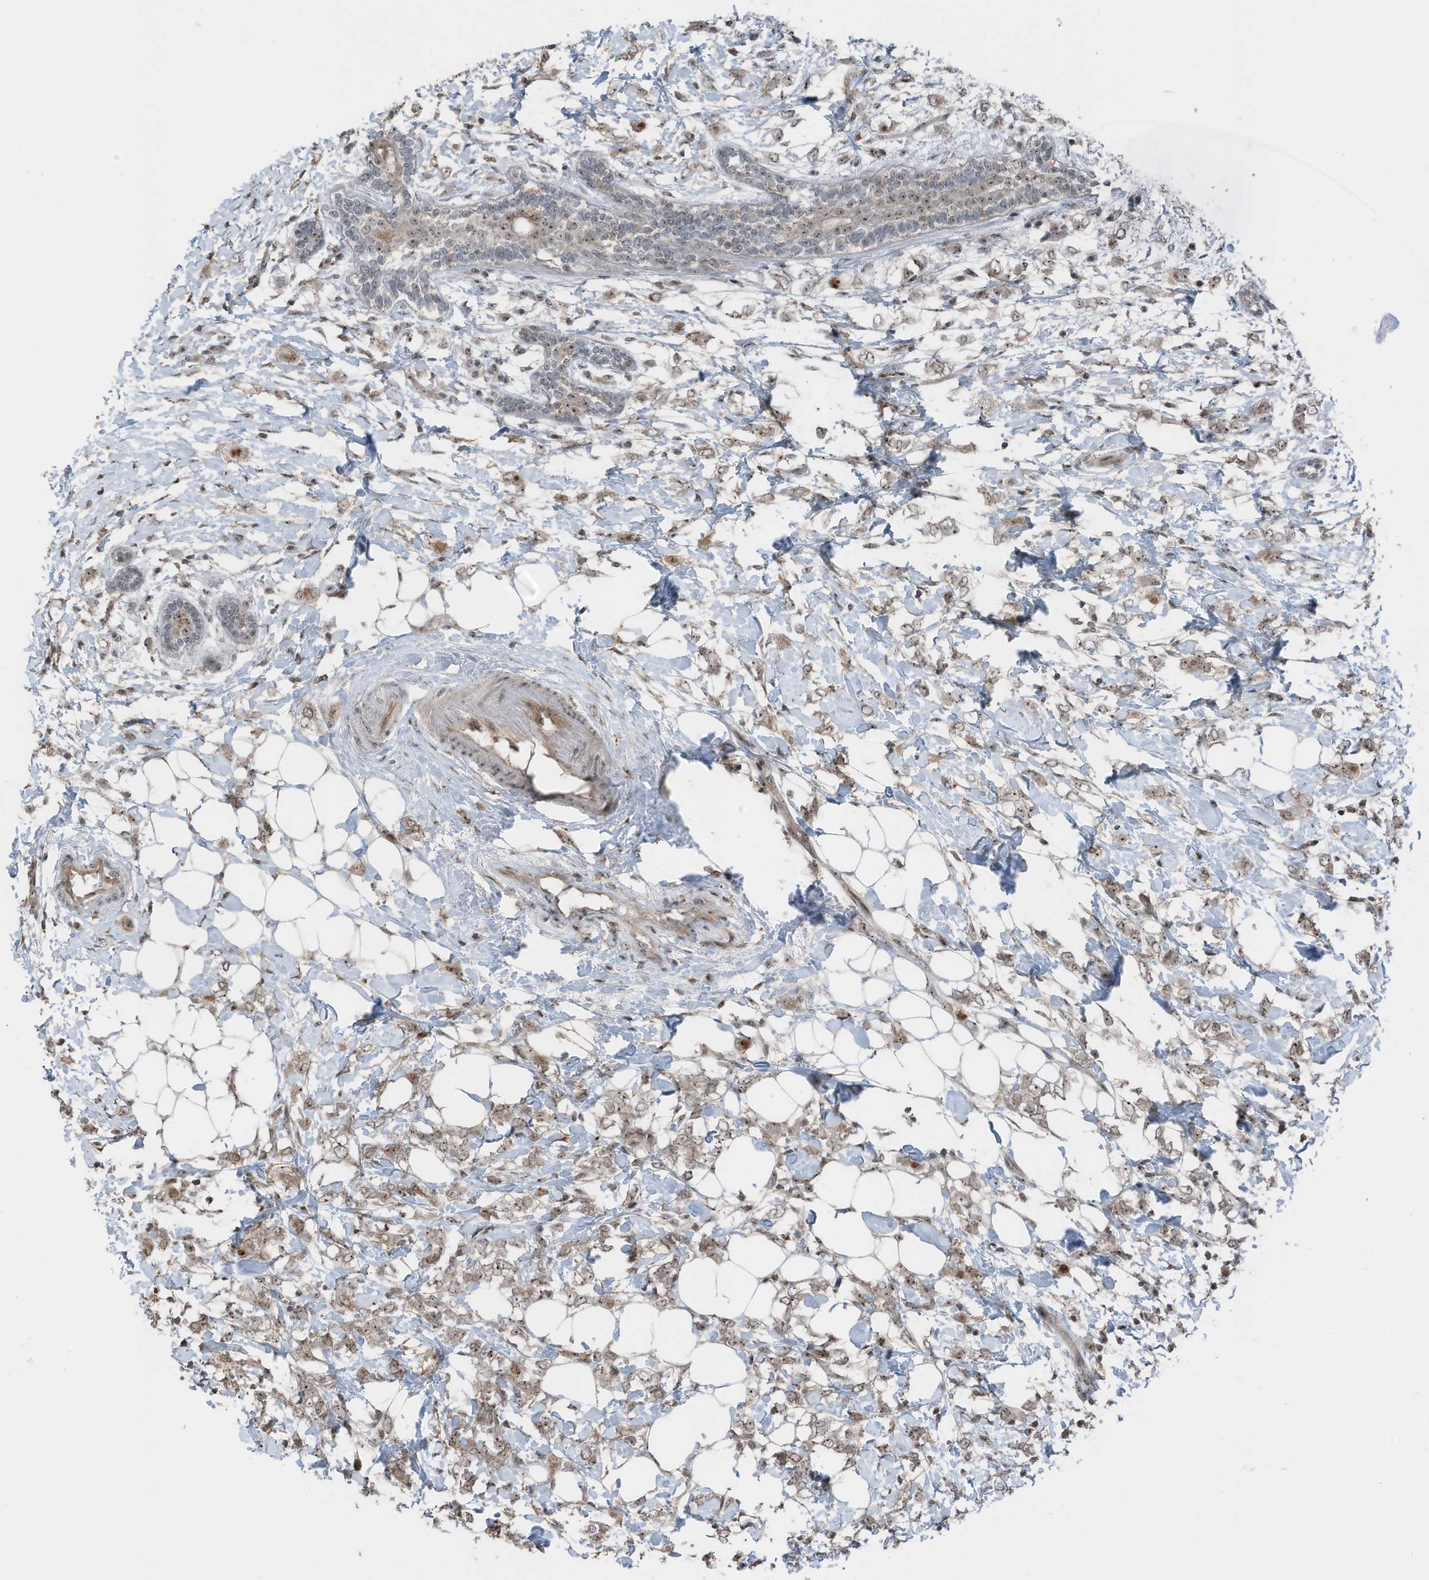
{"staining": {"intensity": "moderate", "quantity": ">75%", "location": "cytoplasmic/membranous,nuclear"}, "tissue": "breast cancer", "cell_type": "Tumor cells", "image_type": "cancer", "snomed": [{"axis": "morphology", "description": "Normal tissue, NOS"}, {"axis": "morphology", "description": "Lobular carcinoma"}, {"axis": "topography", "description": "Breast"}], "caption": "Protein analysis of lobular carcinoma (breast) tissue shows moderate cytoplasmic/membranous and nuclear positivity in approximately >75% of tumor cells.", "gene": "UTP3", "patient": {"sex": "female", "age": 47}}